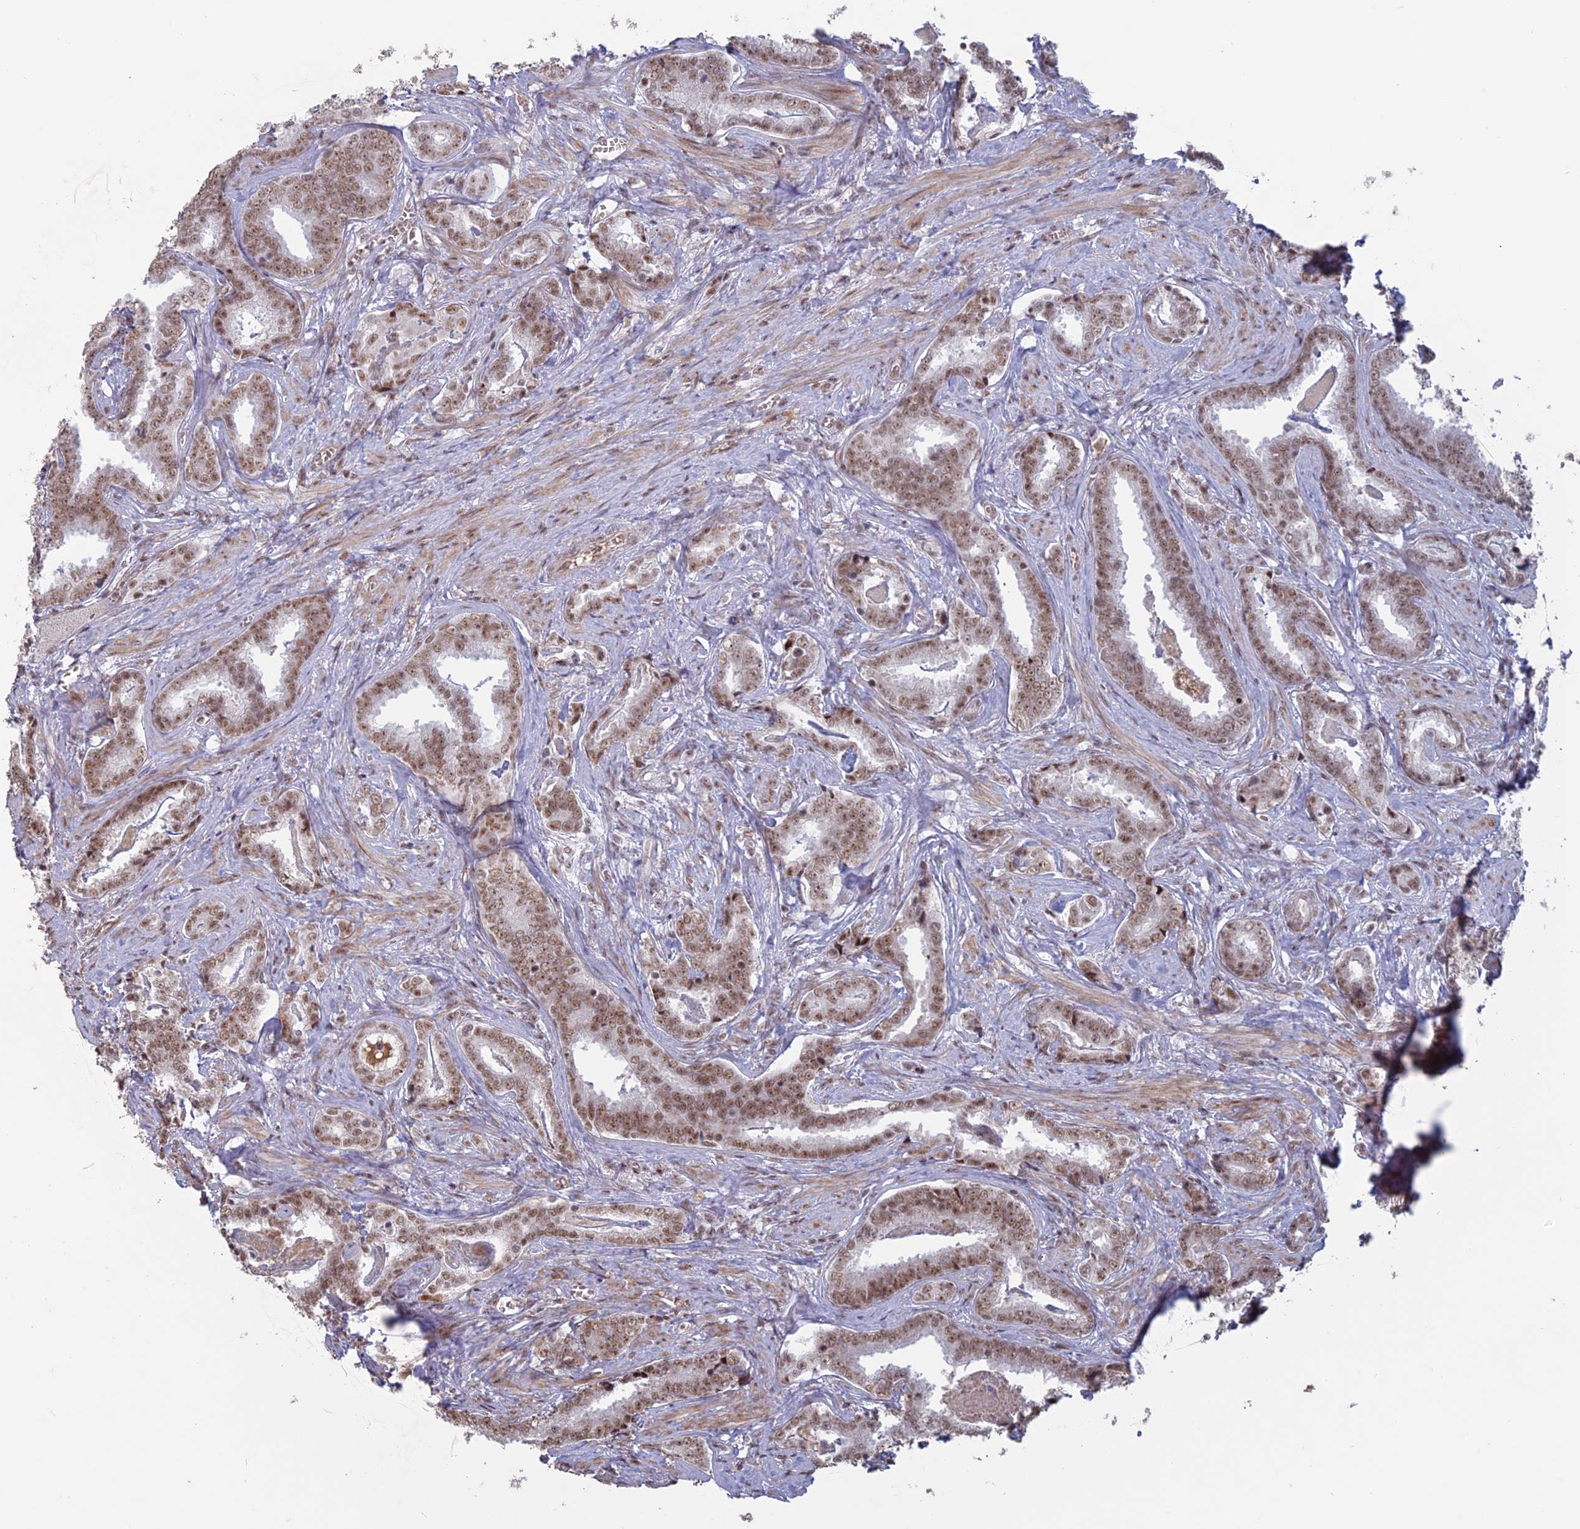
{"staining": {"intensity": "moderate", "quantity": ">75%", "location": "nuclear"}, "tissue": "prostate cancer", "cell_type": "Tumor cells", "image_type": "cancer", "snomed": [{"axis": "morphology", "description": "Adenocarcinoma, High grade"}, {"axis": "topography", "description": "Prostate"}], "caption": "A histopathology image showing moderate nuclear staining in approximately >75% of tumor cells in prostate cancer, as visualized by brown immunohistochemical staining.", "gene": "MFAP1", "patient": {"sex": "male", "age": 67}}